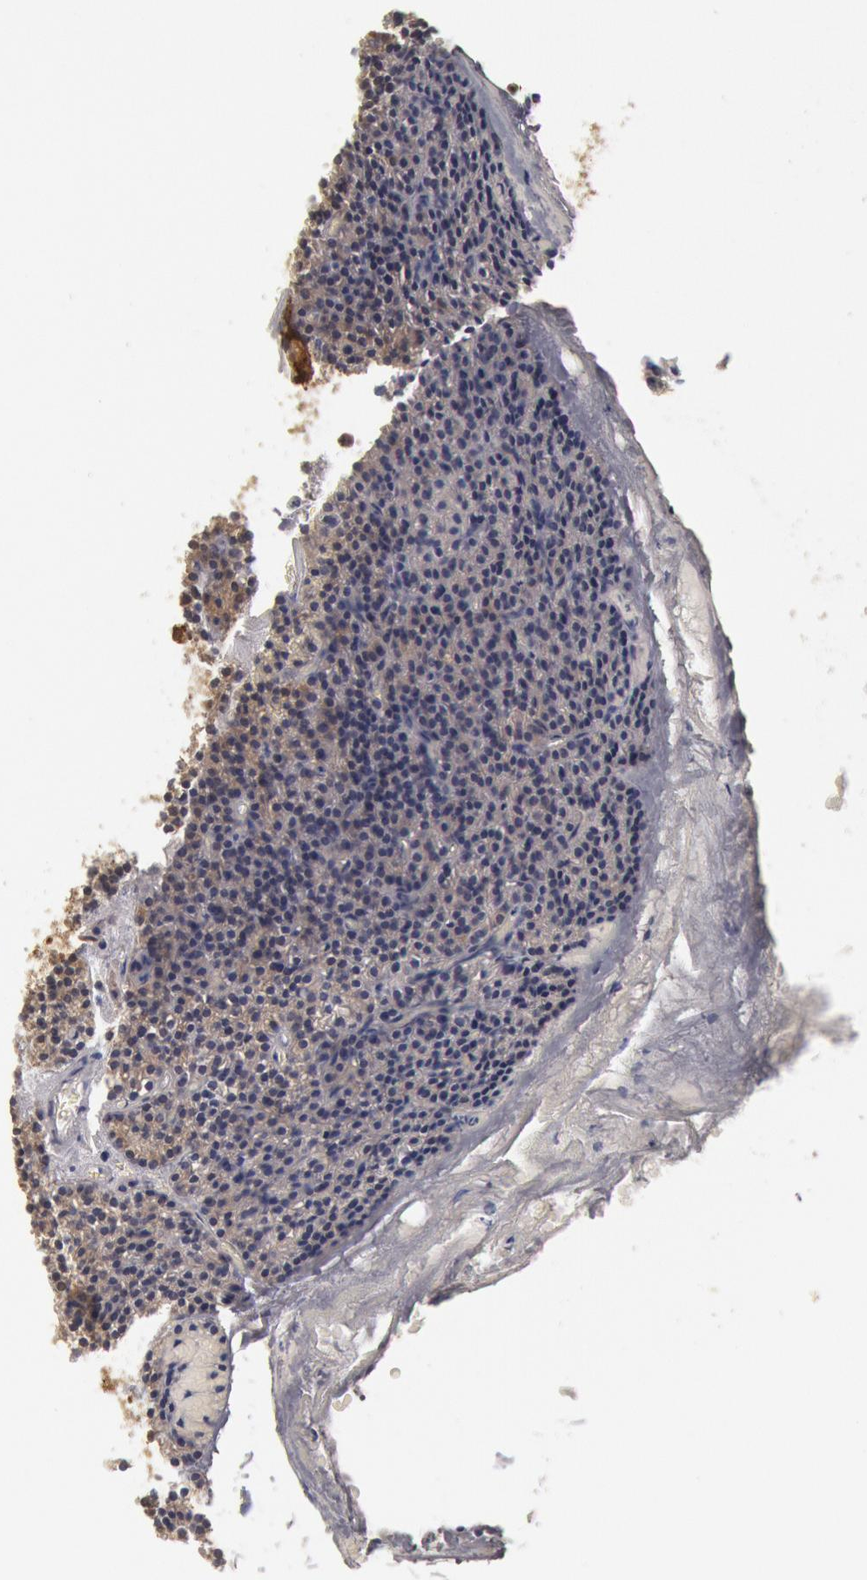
{"staining": {"intensity": "weak", "quantity": ">75%", "location": "cytoplasmic/membranous"}, "tissue": "parathyroid gland", "cell_type": "Glandular cells", "image_type": "normal", "snomed": [{"axis": "morphology", "description": "Normal tissue, NOS"}, {"axis": "topography", "description": "Parathyroid gland"}], "caption": "Immunohistochemistry image of unremarkable parathyroid gland: human parathyroid gland stained using immunohistochemistry displays low levels of weak protein expression localized specifically in the cytoplasmic/membranous of glandular cells, appearing as a cytoplasmic/membranous brown color.", "gene": "DNAJA1", "patient": {"sex": "male", "age": 57}}